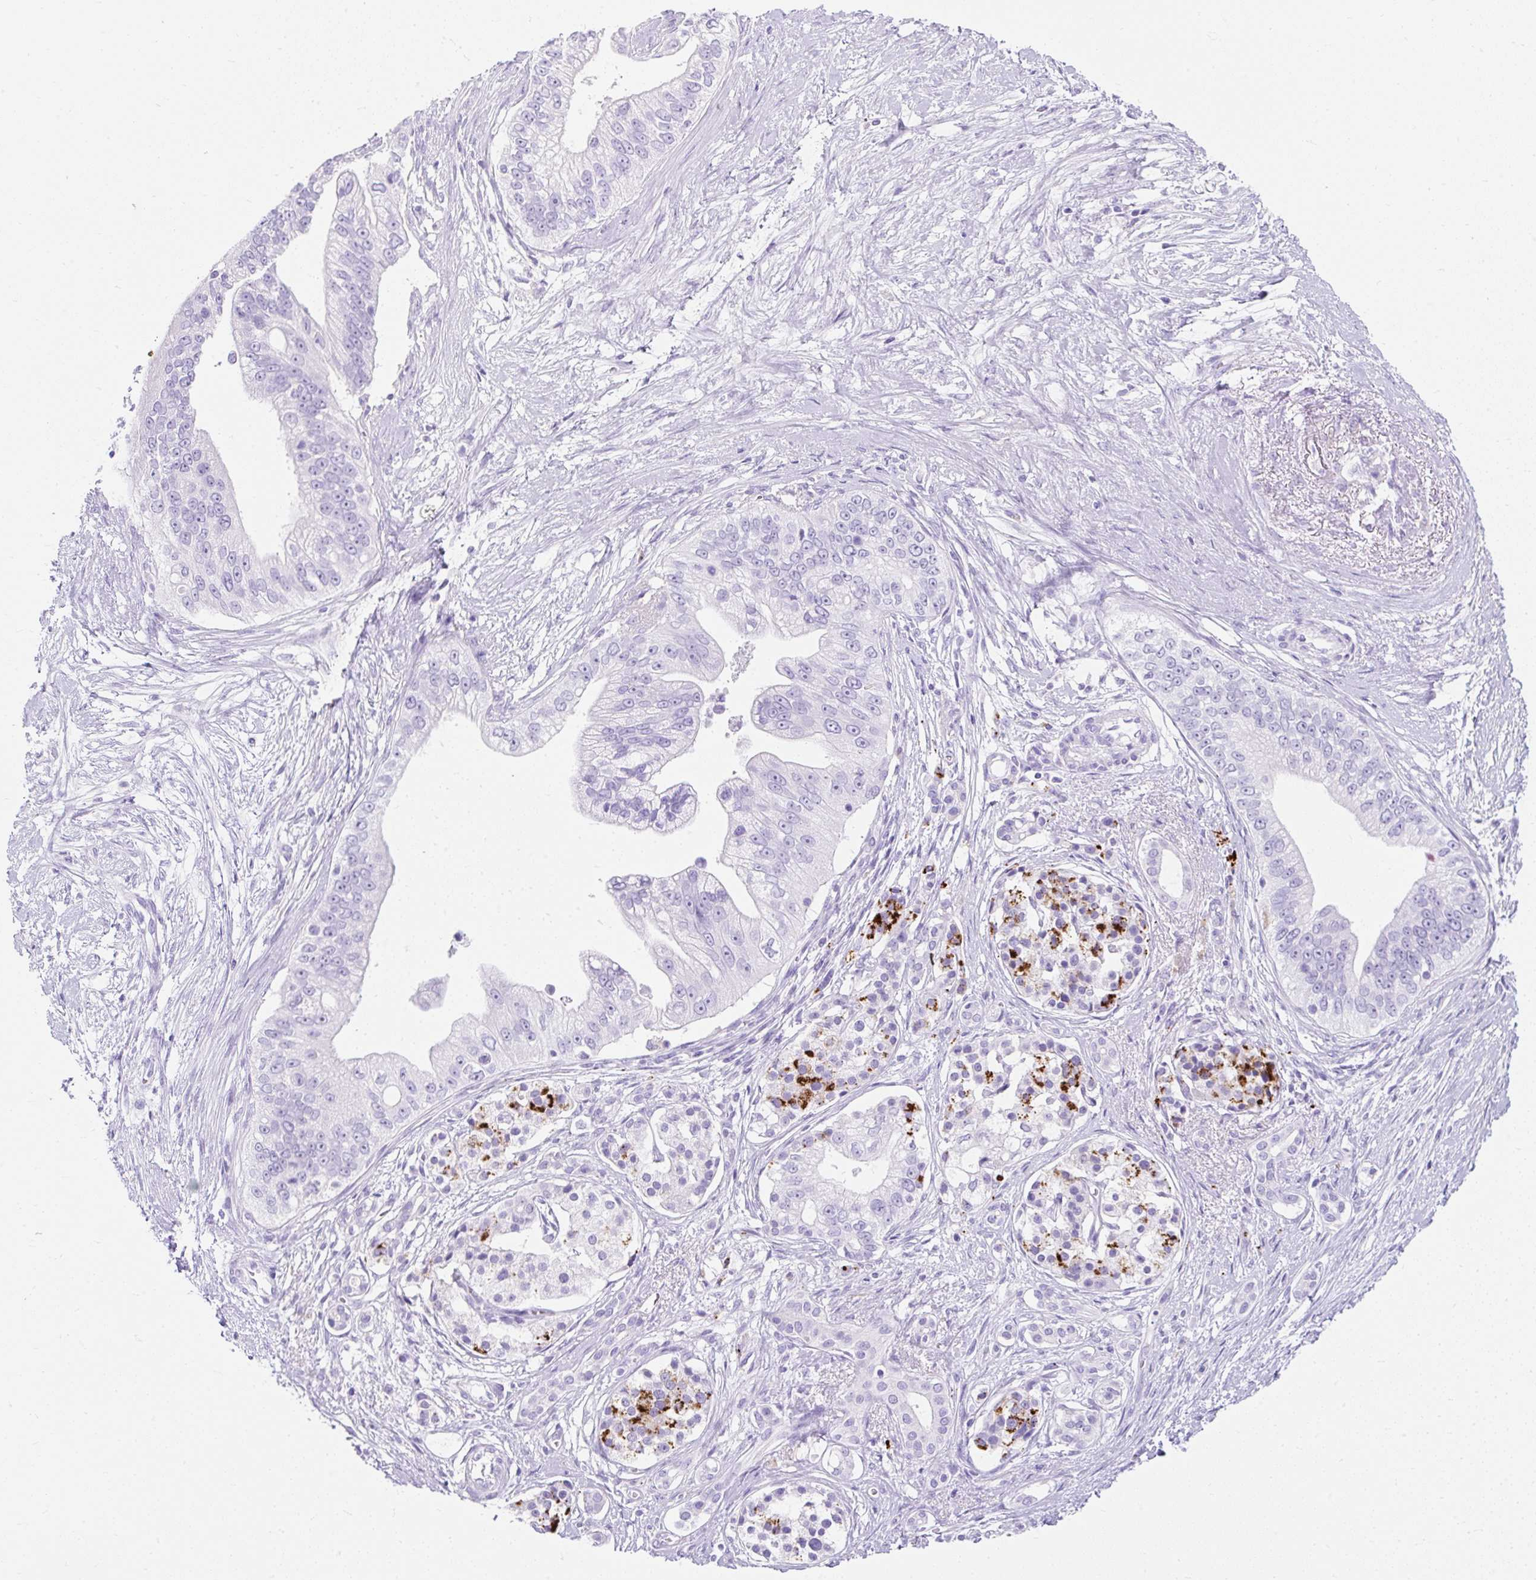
{"staining": {"intensity": "negative", "quantity": "none", "location": "none"}, "tissue": "pancreatic cancer", "cell_type": "Tumor cells", "image_type": "cancer", "snomed": [{"axis": "morphology", "description": "Adenocarcinoma, NOS"}, {"axis": "topography", "description": "Pancreas"}], "caption": "Tumor cells show no significant staining in pancreatic cancer. (Brightfield microscopy of DAB (3,3'-diaminobenzidine) immunohistochemistry (IHC) at high magnification).", "gene": "APOC4-APOC2", "patient": {"sex": "male", "age": 70}}